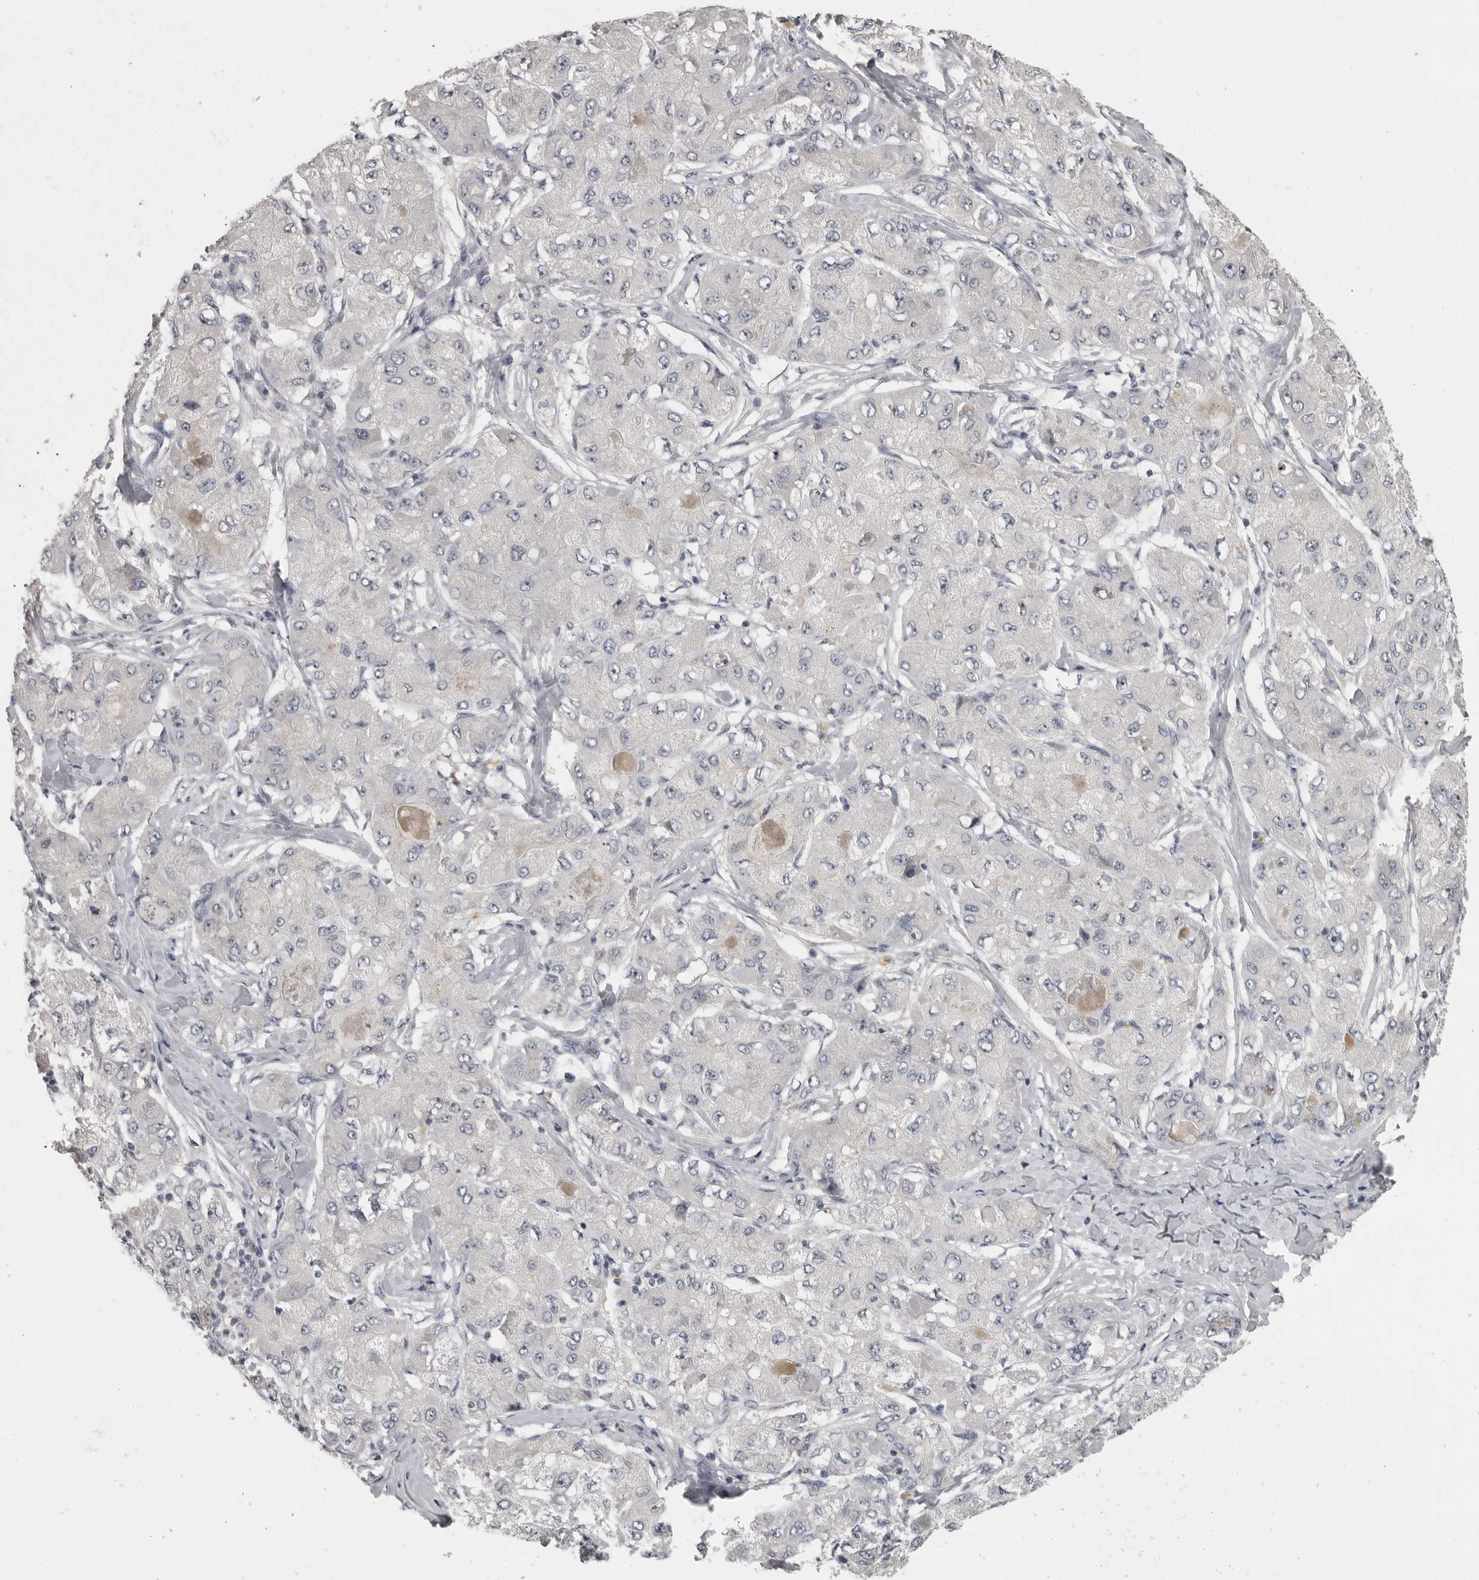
{"staining": {"intensity": "negative", "quantity": "none", "location": "none"}, "tissue": "liver cancer", "cell_type": "Tumor cells", "image_type": "cancer", "snomed": [{"axis": "morphology", "description": "Carcinoma, Hepatocellular, NOS"}, {"axis": "topography", "description": "Liver"}], "caption": "IHC histopathology image of human liver cancer (hepatocellular carcinoma) stained for a protein (brown), which demonstrates no expression in tumor cells.", "gene": "MRTO4", "patient": {"sex": "male", "age": 80}}